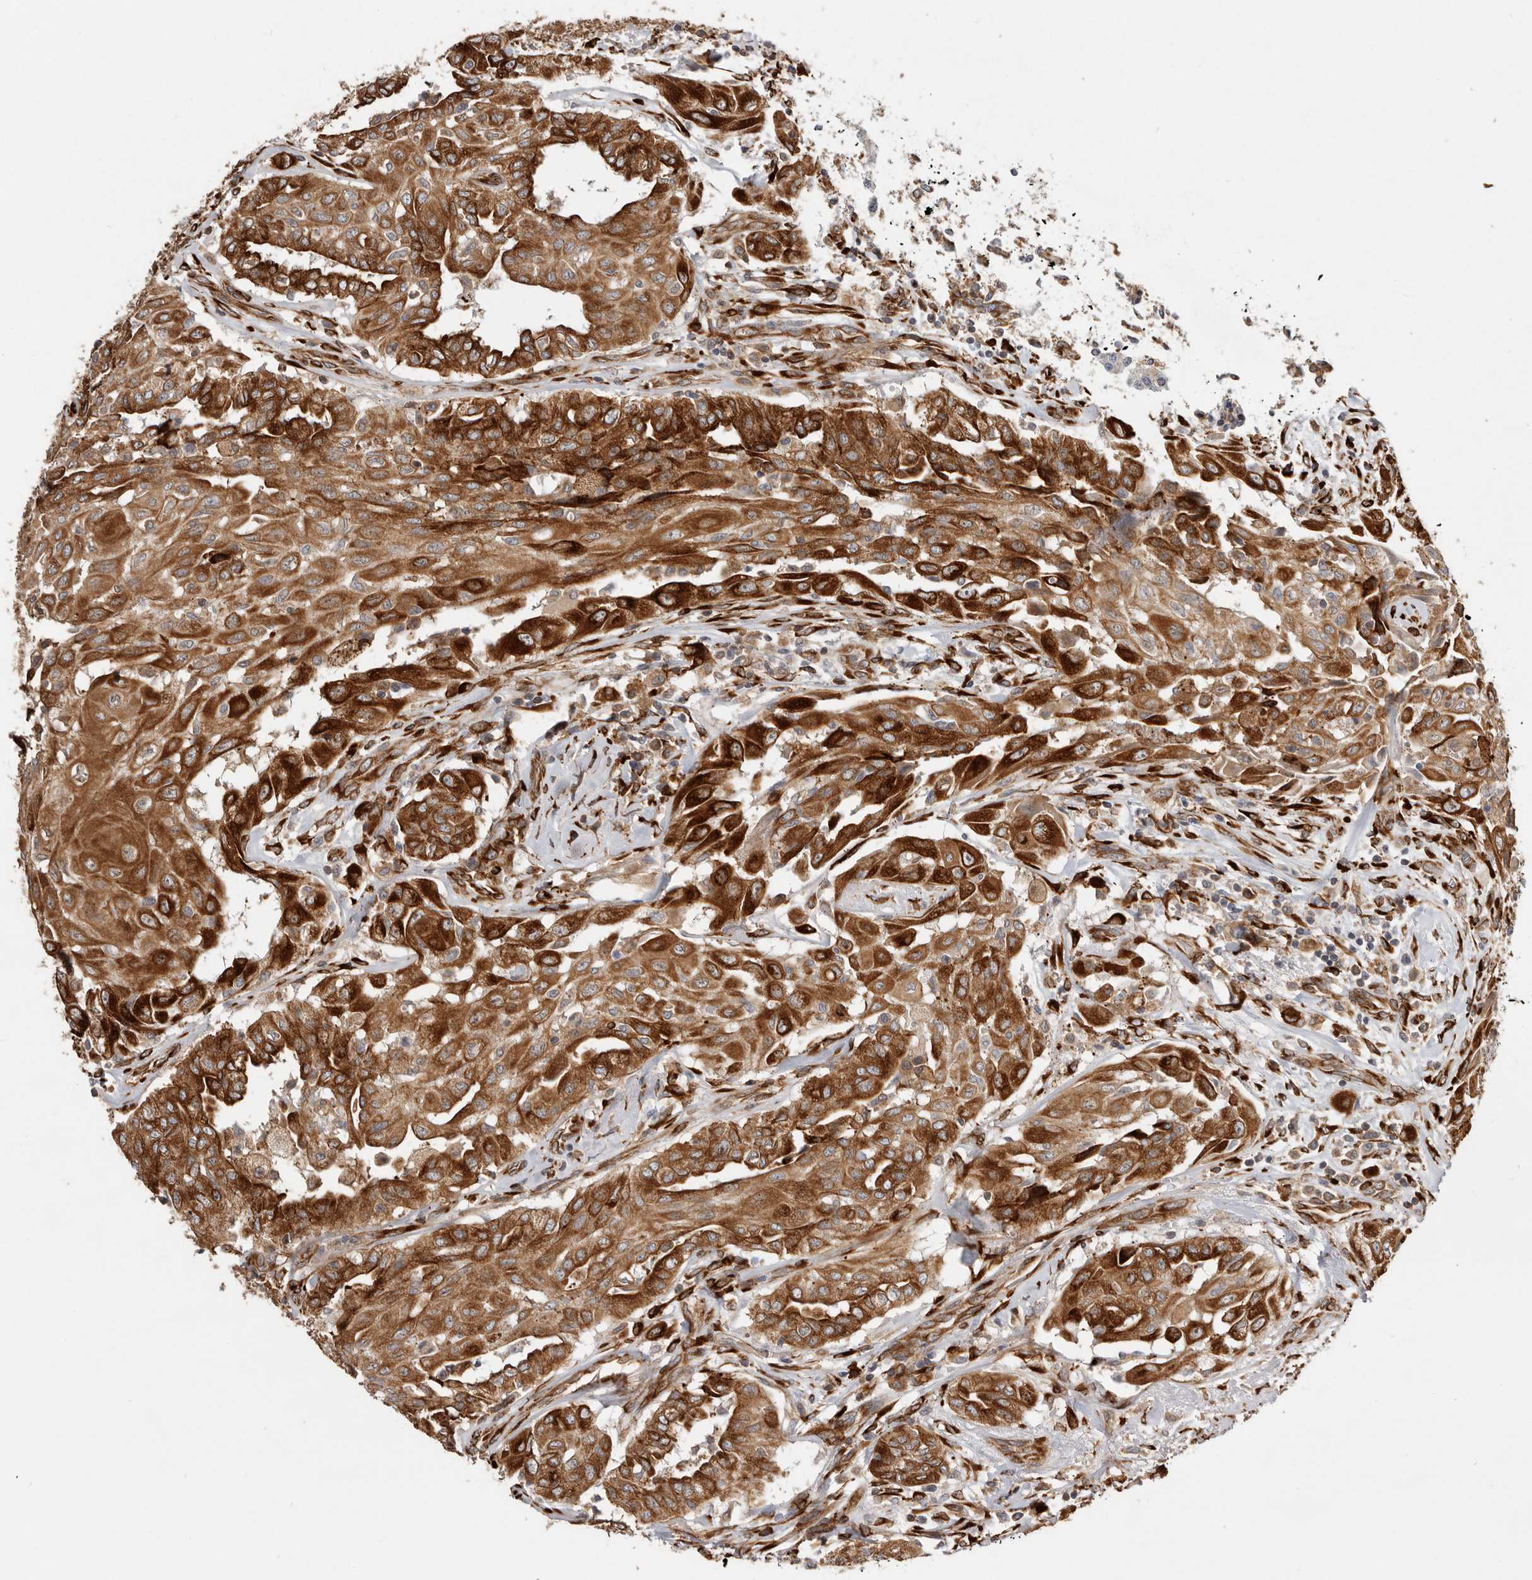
{"staining": {"intensity": "strong", "quantity": ">75%", "location": "cytoplasmic/membranous"}, "tissue": "thyroid cancer", "cell_type": "Tumor cells", "image_type": "cancer", "snomed": [{"axis": "morphology", "description": "Papillary adenocarcinoma, NOS"}, {"axis": "topography", "description": "Thyroid gland"}], "caption": "Thyroid cancer stained with immunohistochemistry (IHC) reveals strong cytoplasmic/membranous positivity in about >75% of tumor cells. The staining is performed using DAB (3,3'-diaminobenzidine) brown chromogen to label protein expression. The nuclei are counter-stained blue using hematoxylin.", "gene": "WDTC1", "patient": {"sex": "female", "age": 59}}